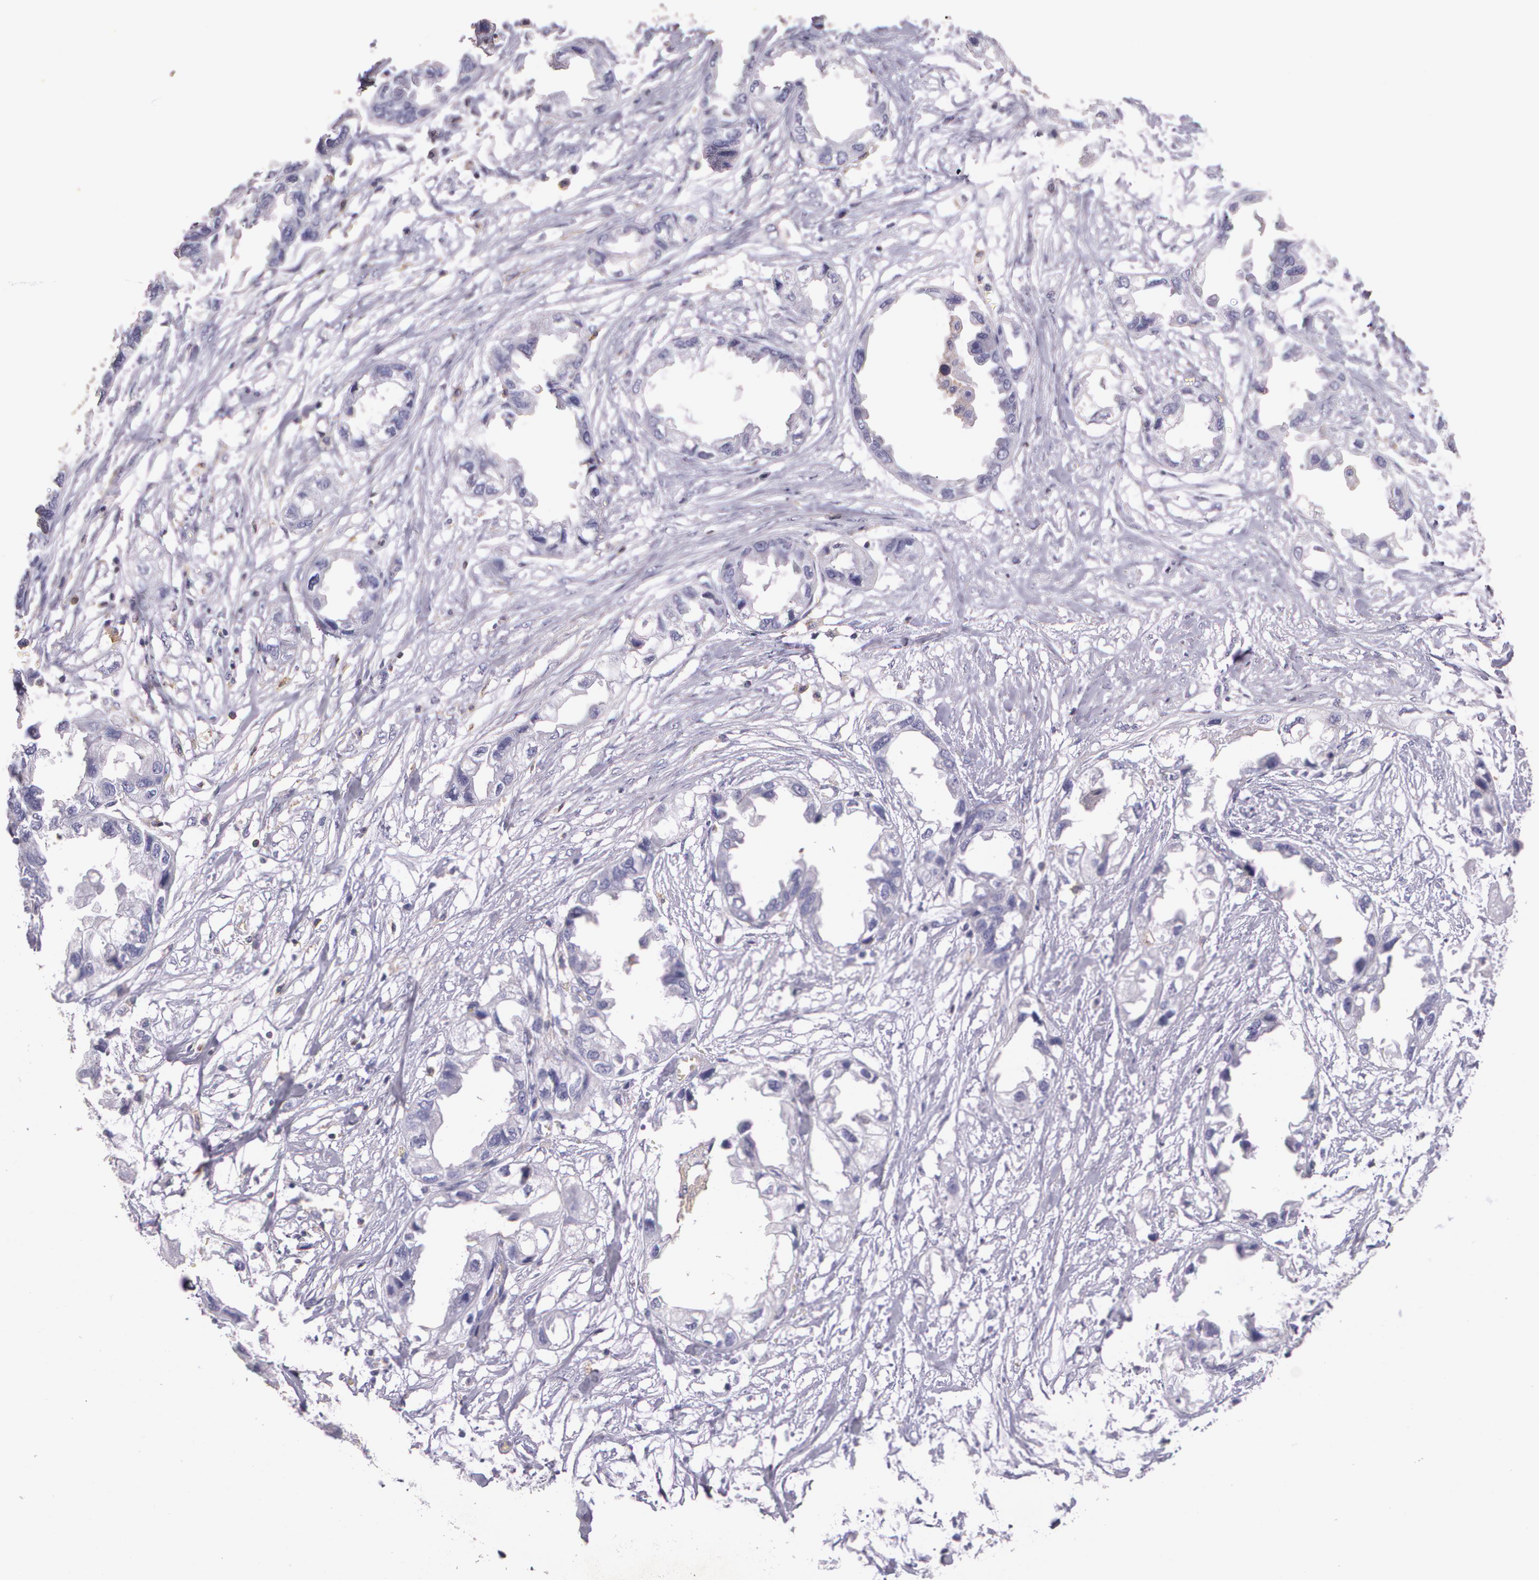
{"staining": {"intensity": "negative", "quantity": "none", "location": "none"}, "tissue": "endometrial cancer", "cell_type": "Tumor cells", "image_type": "cancer", "snomed": [{"axis": "morphology", "description": "Adenocarcinoma, NOS"}, {"axis": "topography", "description": "Endometrium"}], "caption": "High power microscopy micrograph of an IHC micrograph of adenocarcinoma (endometrial), revealing no significant positivity in tumor cells.", "gene": "TGFBR1", "patient": {"sex": "female", "age": 79}}